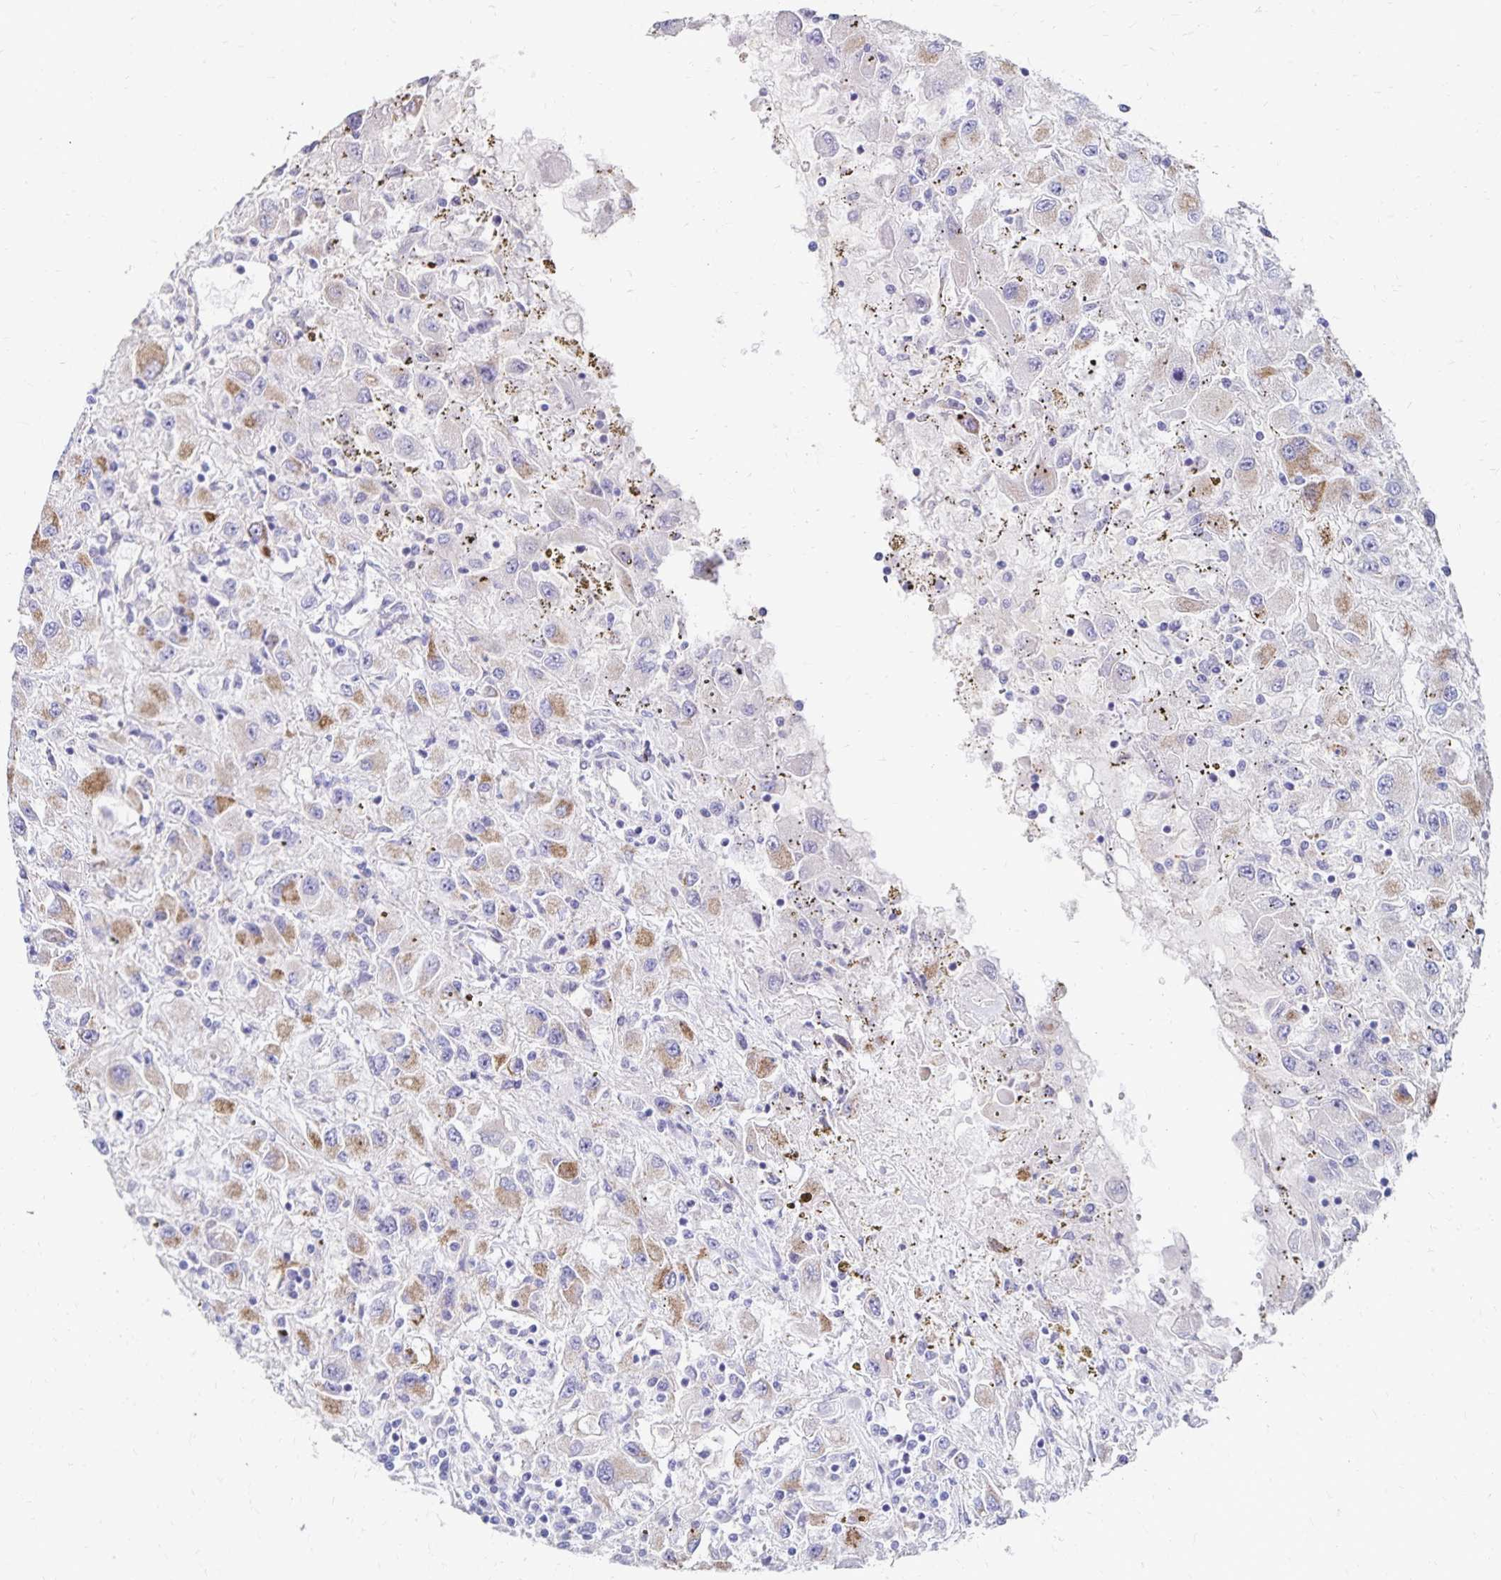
{"staining": {"intensity": "moderate", "quantity": "25%-75%", "location": "cytoplasmic/membranous"}, "tissue": "renal cancer", "cell_type": "Tumor cells", "image_type": "cancer", "snomed": [{"axis": "morphology", "description": "Adenocarcinoma, NOS"}, {"axis": "topography", "description": "Kidney"}], "caption": "Immunohistochemical staining of human adenocarcinoma (renal) exhibits moderate cytoplasmic/membranous protein positivity in about 25%-75% of tumor cells.", "gene": "NECAP1", "patient": {"sex": "female", "age": 67}}